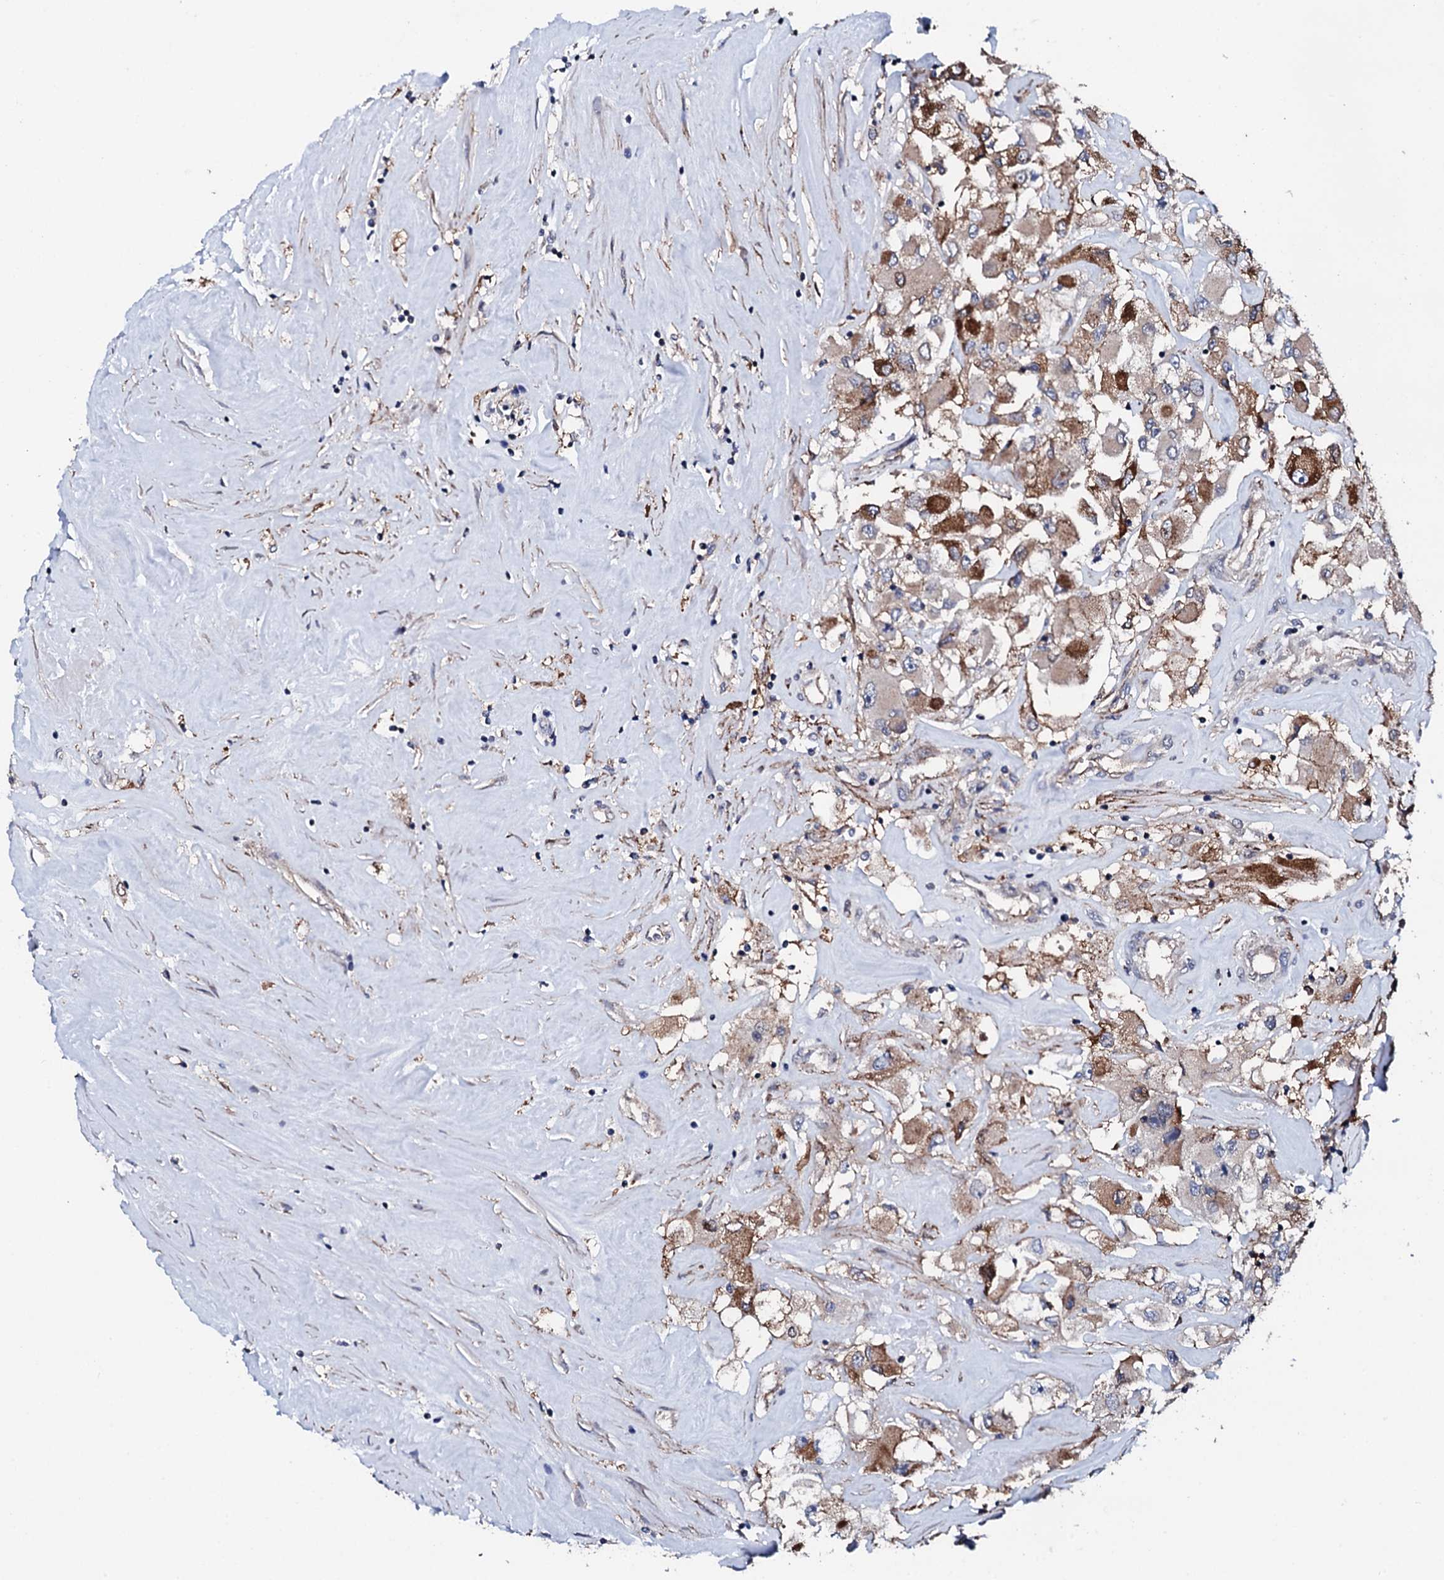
{"staining": {"intensity": "moderate", "quantity": "25%-75%", "location": "cytoplasmic/membranous"}, "tissue": "renal cancer", "cell_type": "Tumor cells", "image_type": "cancer", "snomed": [{"axis": "morphology", "description": "Adenocarcinoma, NOS"}, {"axis": "topography", "description": "Kidney"}], "caption": "Human adenocarcinoma (renal) stained with a protein marker reveals moderate staining in tumor cells.", "gene": "EDC3", "patient": {"sex": "female", "age": 52}}